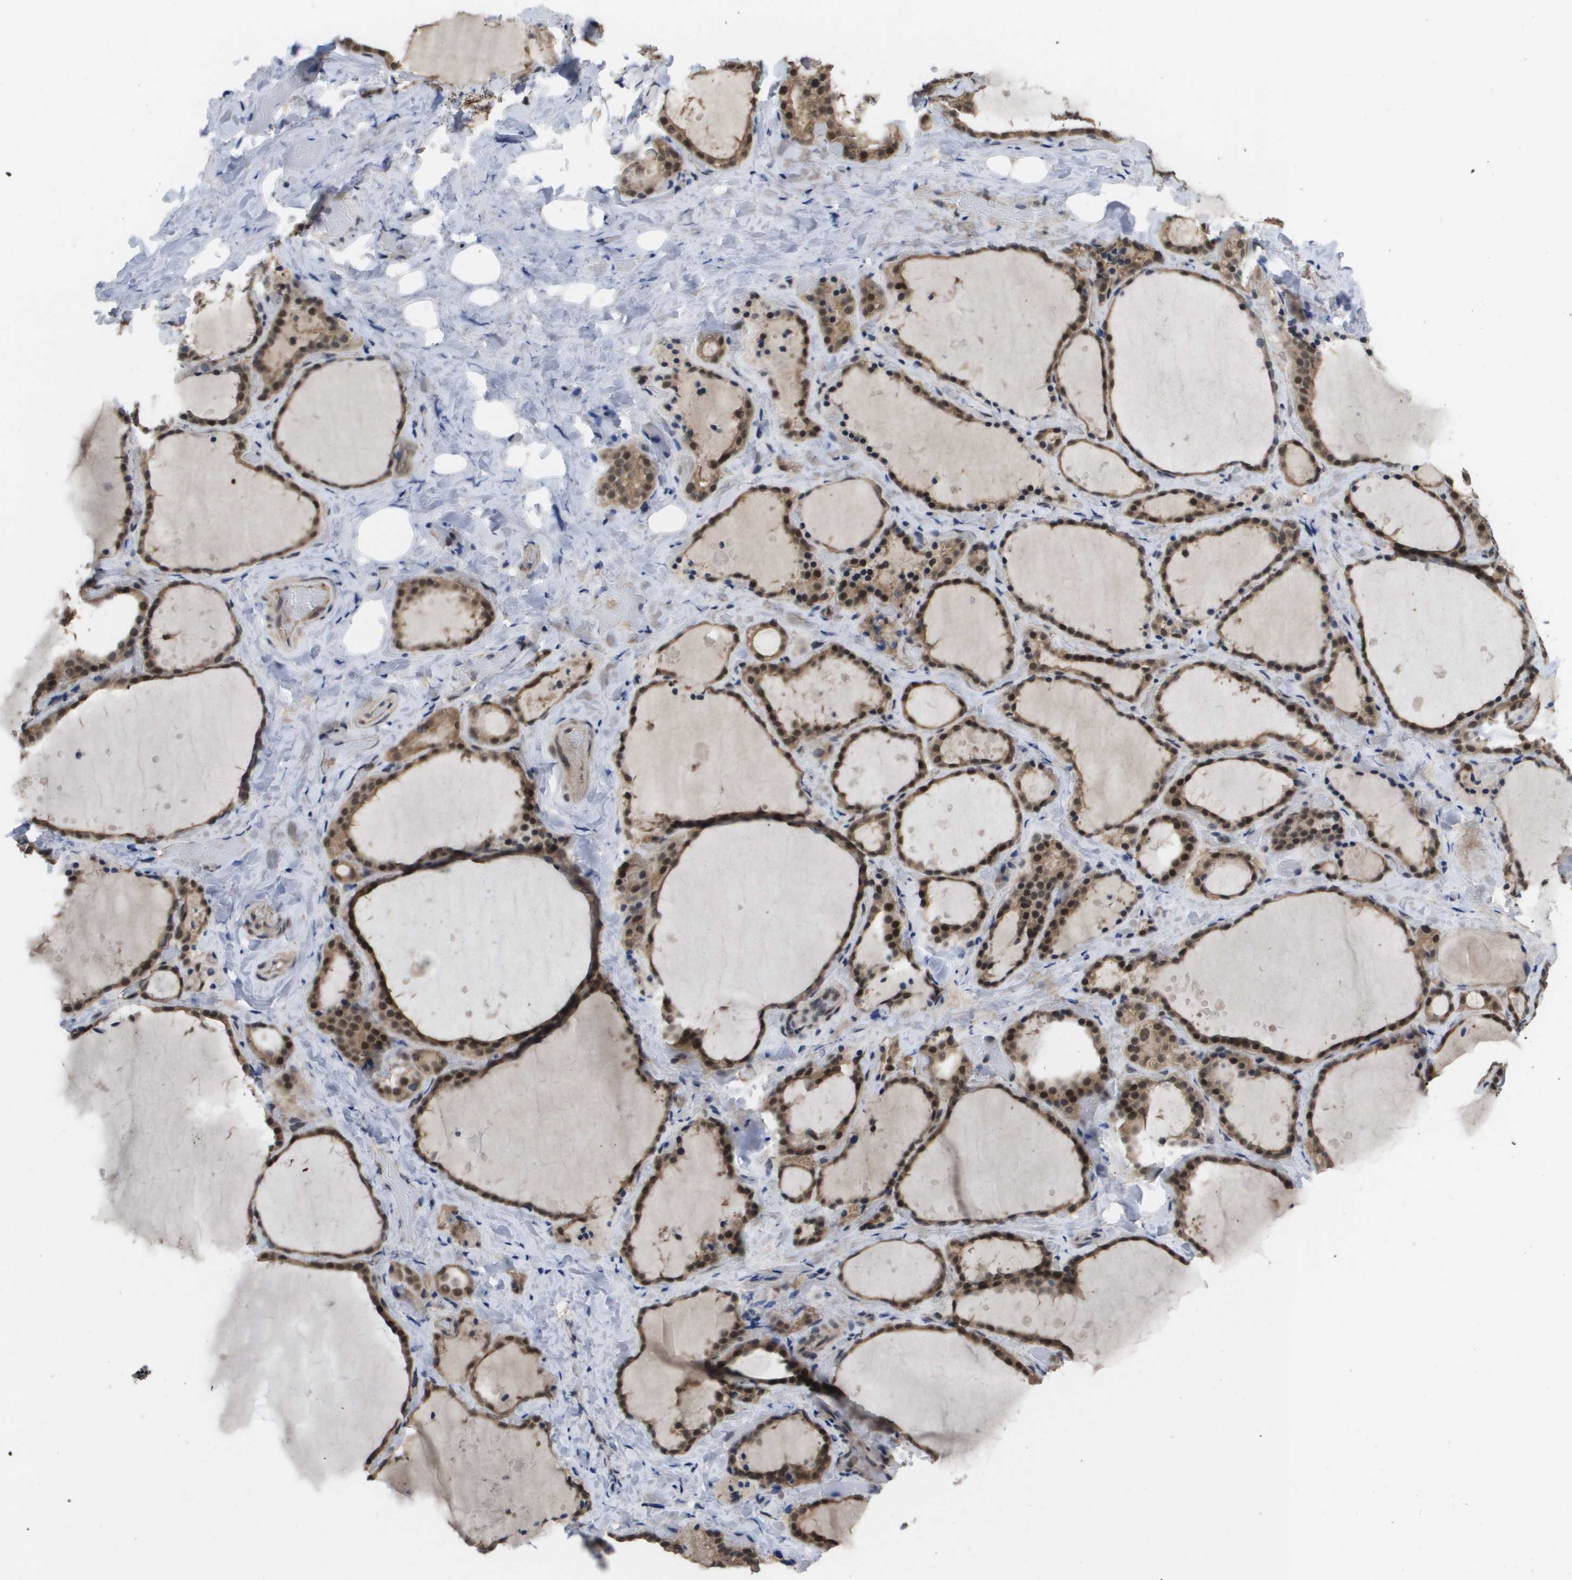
{"staining": {"intensity": "moderate", "quantity": ">75%", "location": "cytoplasmic/membranous,nuclear"}, "tissue": "thyroid gland", "cell_type": "Glandular cells", "image_type": "normal", "snomed": [{"axis": "morphology", "description": "Normal tissue, NOS"}, {"axis": "topography", "description": "Thyroid gland"}], "caption": "The photomicrograph shows immunohistochemical staining of unremarkable thyroid gland. There is moderate cytoplasmic/membranous,nuclear positivity is identified in approximately >75% of glandular cells.", "gene": "AMBRA1", "patient": {"sex": "female", "age": 44}}